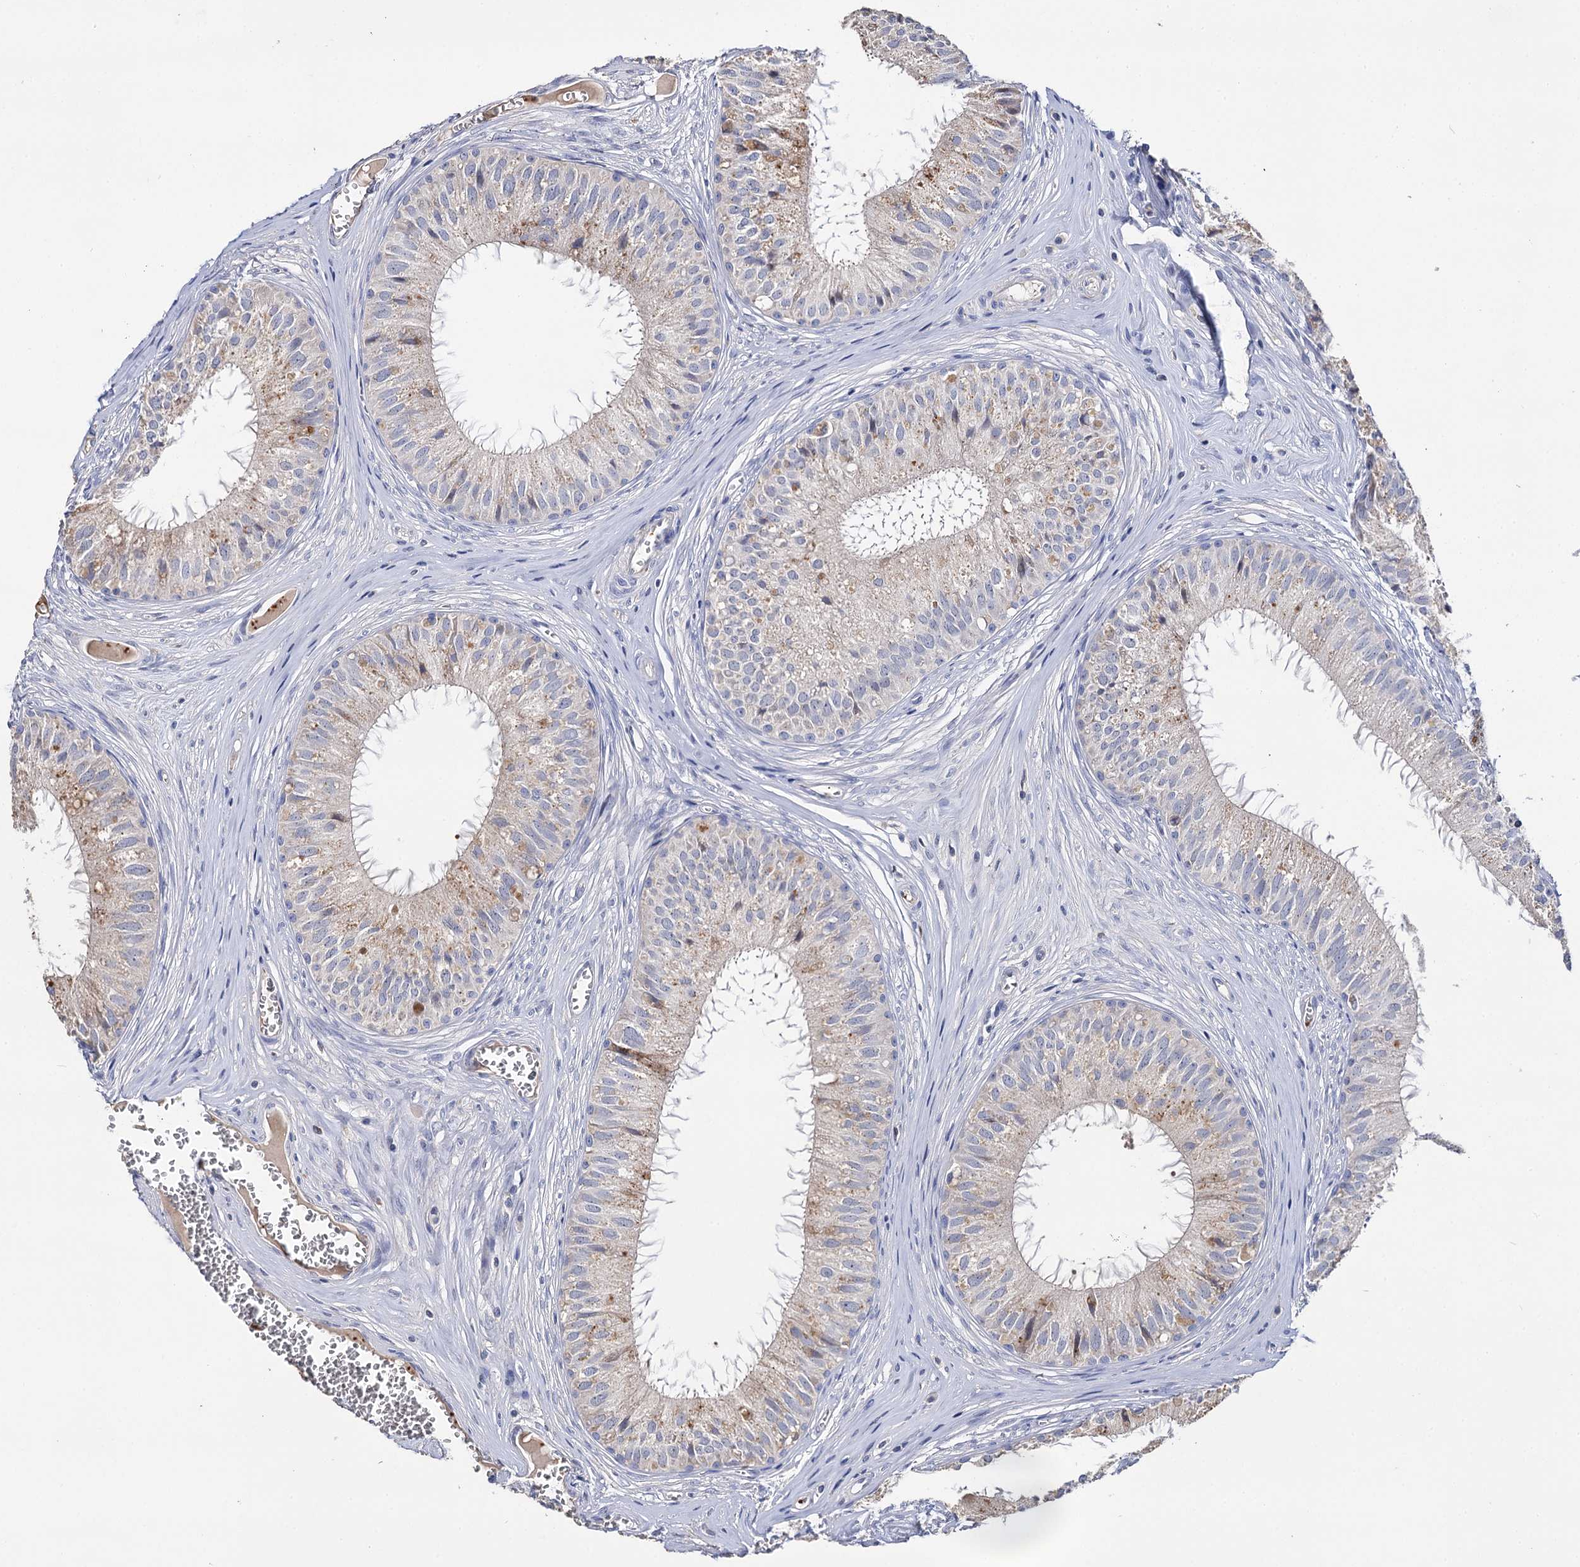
{"staining": {"intensity": "moderate", "quantity": "<25%", "location": "cytoplasmic/membranous"}, "tissue": "epididymis", "cell_type": "Glandular cells", "image_type": "normal", "snomed": [{"axis": "morphology", "description": "Normal tissue, NOS"}, {"axis": "topography", "description": "Epididymis"}], "caption": "High-magnification brightfield microscopy of normal epididymis stained with DAB (brown) and counterstained with hematoxylin (blue). glandular cells exhibit moderate cytoplasmic/membranous positivity is present in approximately<25% of cells. (DAB IHC with brightfield microscopy, high magnification).", "gene": "DNAH6", "patient": {"sex": "male", "age": 36}}